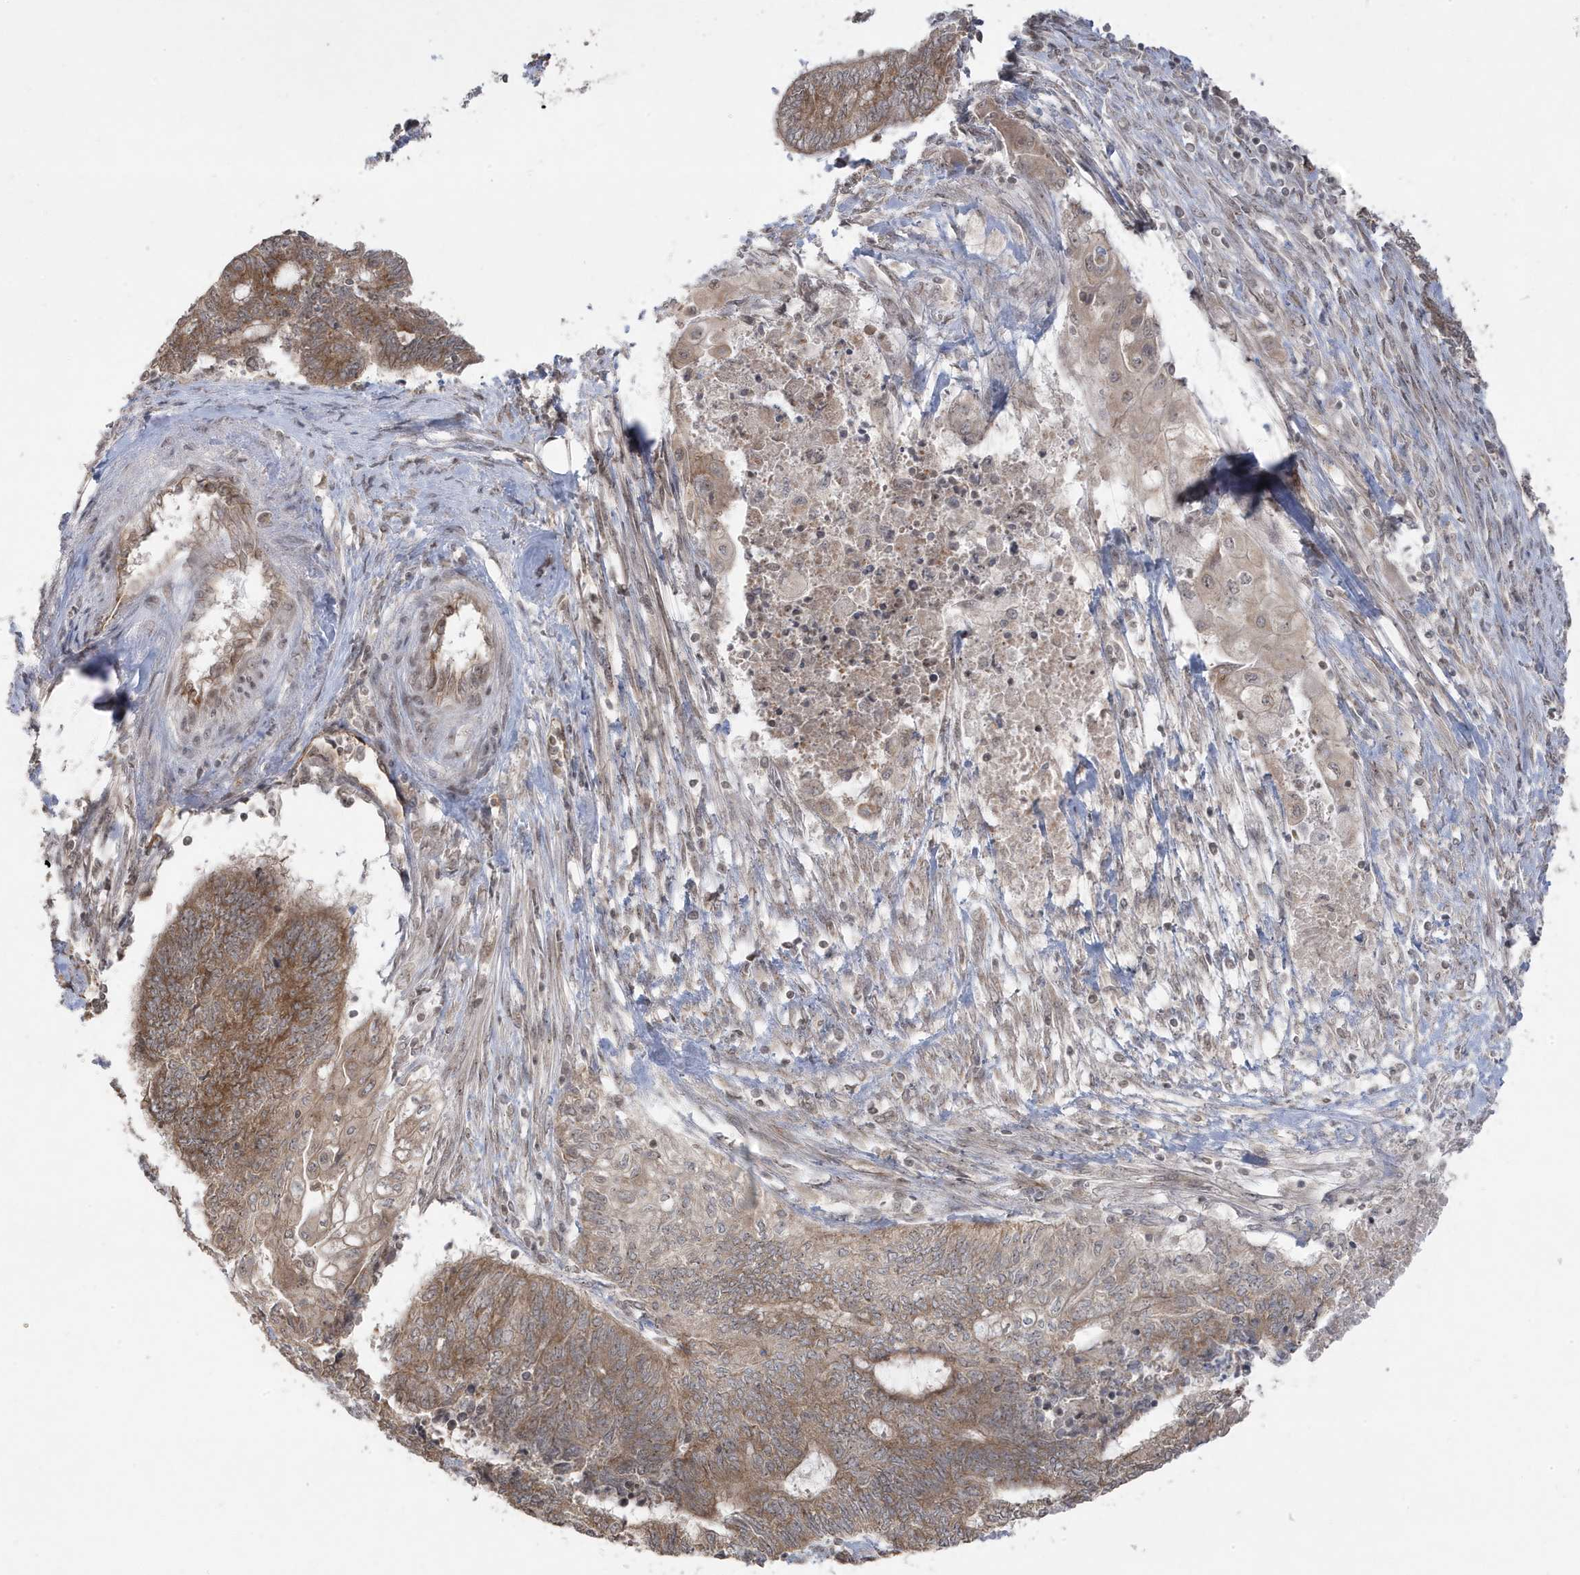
{"staining": {"intensity": "moderate", "quantity": ">75%", "location": "cytoplasmic/membranous"}, "tissue": "endometrial cancer", "cell_type": "Tumor cells", "image_type": "cancer", "snomed": [{"axis": "morphology", "description": "Adenocarcinoma, NOS"}, {"axis": "topography", "description": "Uterus"}, {"axis": "topography", "description": "Endometrium"}], "caption": "Human endometrial cancer (adenocarcinoma) stained with a brown dye shows moderate cytoplasmic/membranous positive staining in approximately >75% of tumor cells.", "gene": "DNAJC12", "patient": {"sex": "female", "age": 70}}